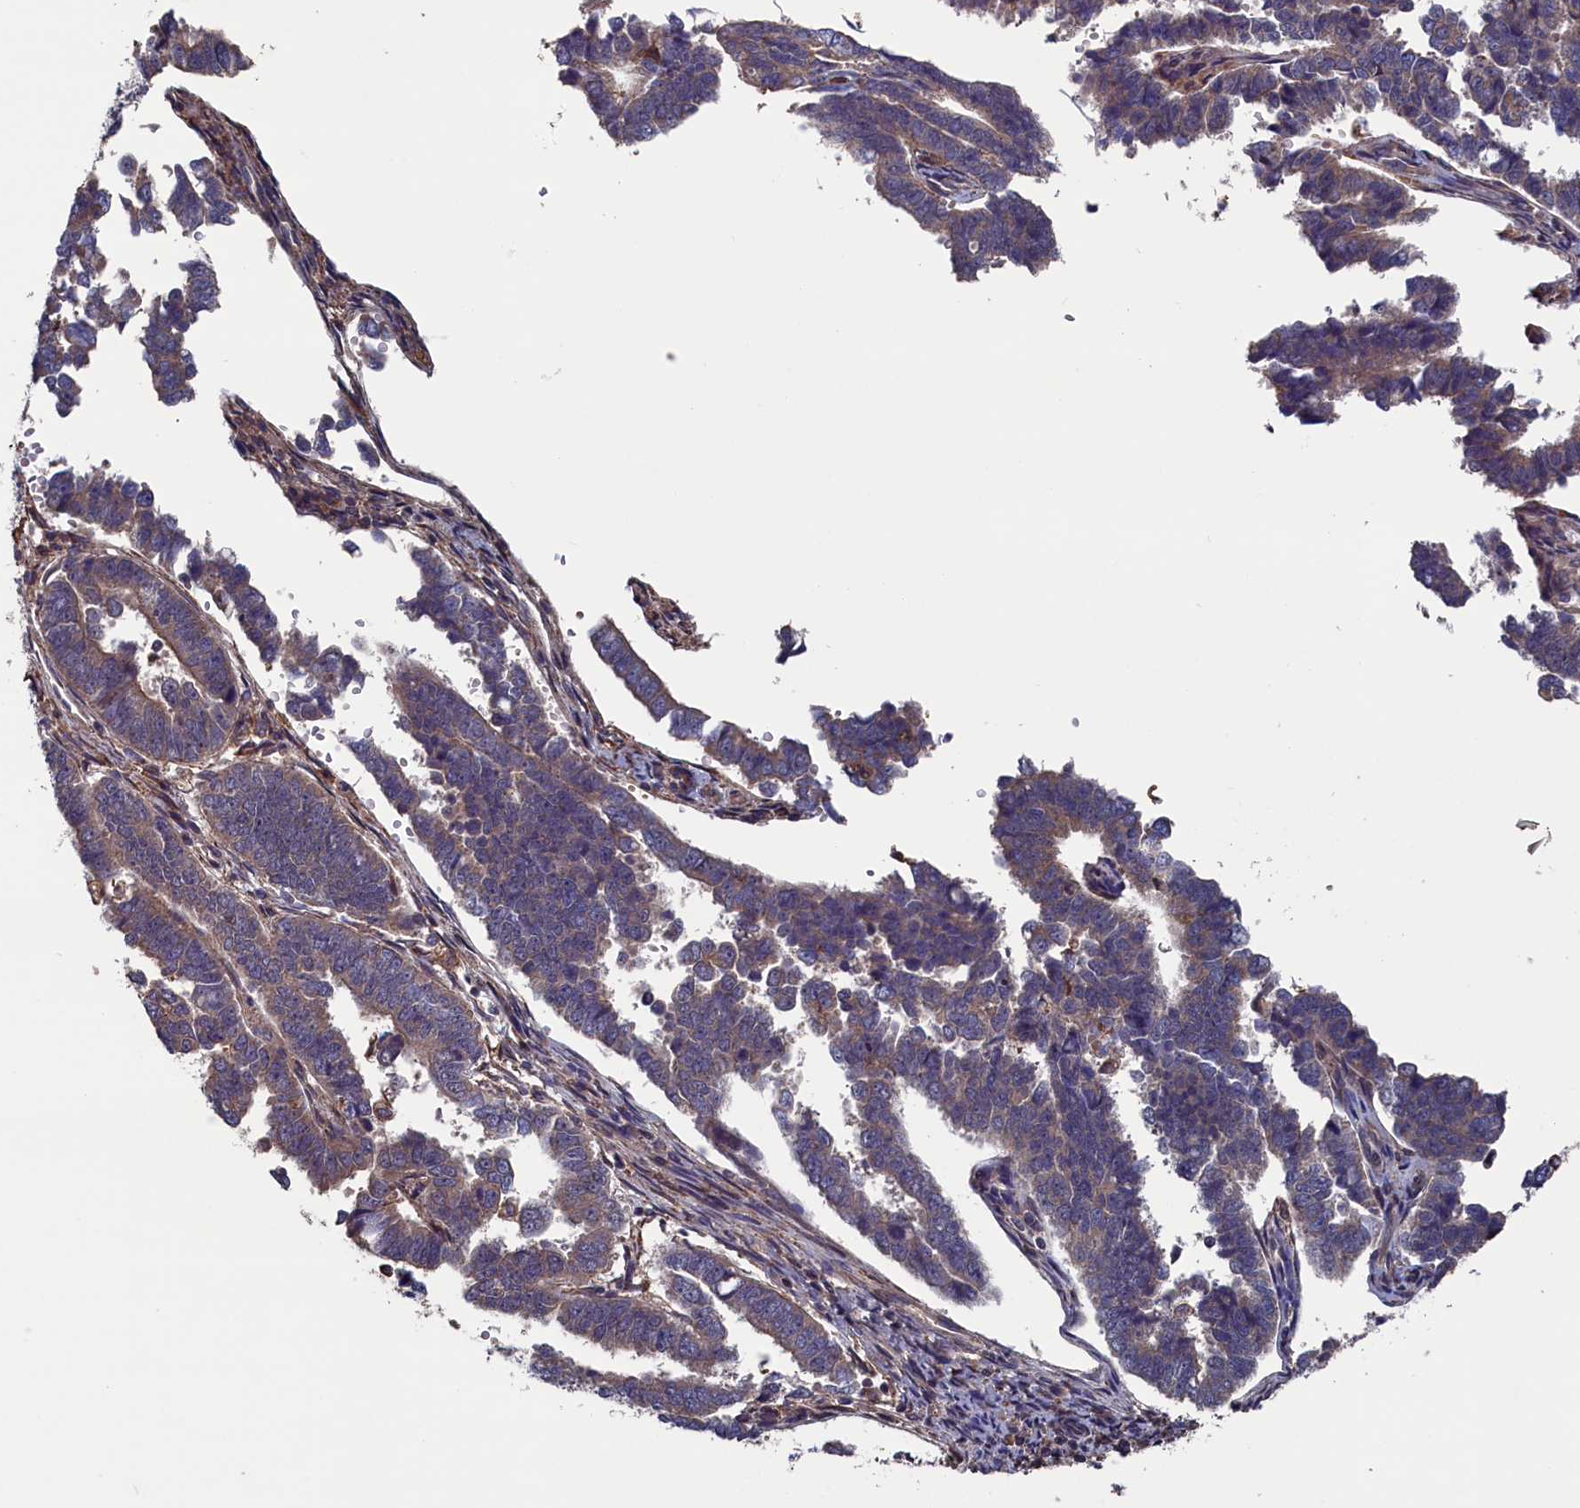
{"staining": {"intensity": "weak", "quantity": ">75%", "location": "cytoplasmic/membranous"}, "tissue": "endometrial cancer", "cell_type": "Tumor cells", "image_type": "cancer", "snomed": [{"axis": "morphology", "description": "Adenocarcinoma, NOS"}, {"axis": "topography", "description": "Endometrium"}], "caption": "Immunohistochemistry (IHC) (DAB) staining of adenocarcinoma (endometrial) reveals weak cytoplasmic/membranous protein staining in approximately >75% of tumor cells.", "gene": "SPATA13", "patient": {"sex": "female", "age": 75}}